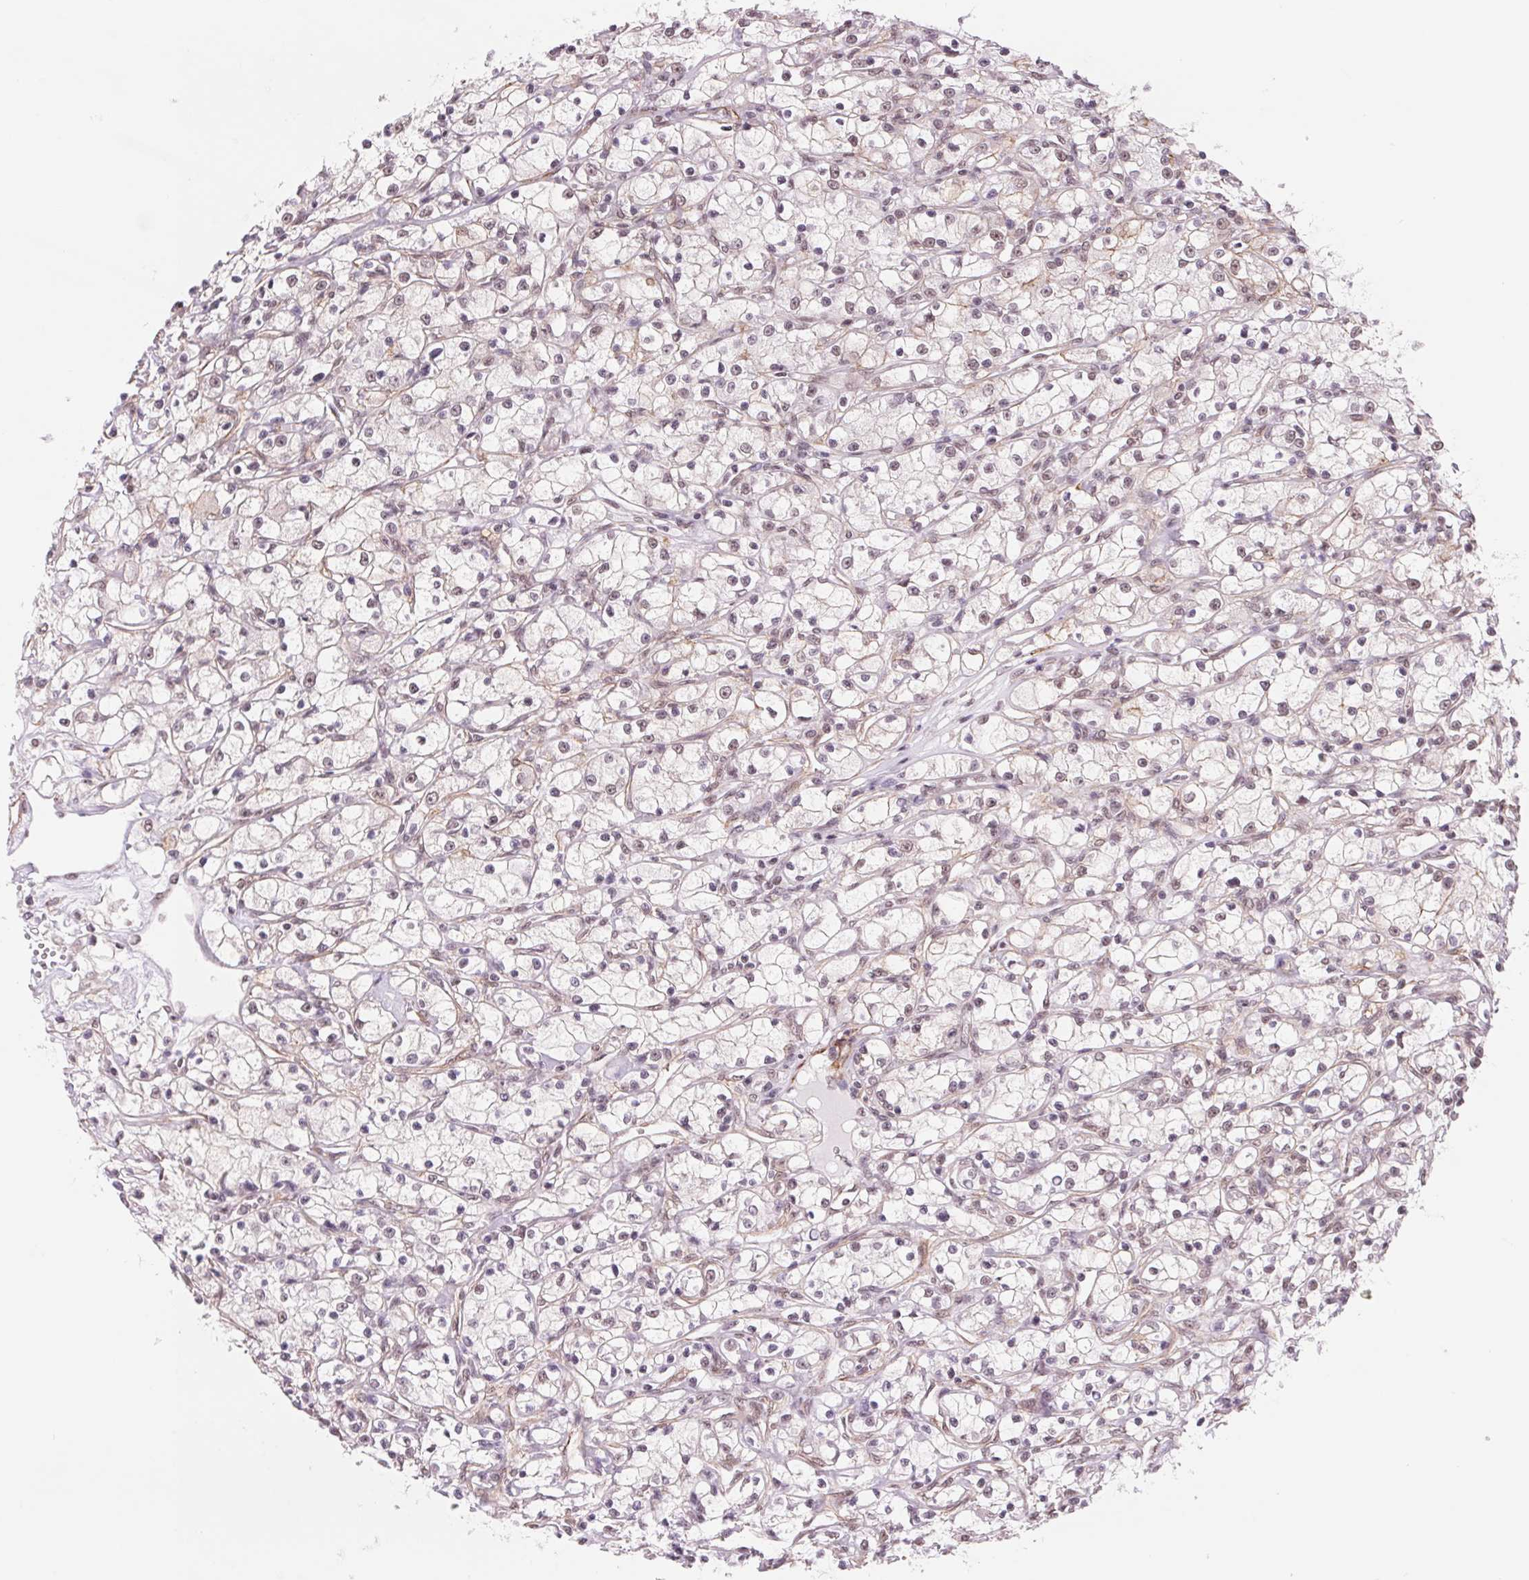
{"staining": {"intensity": "weak", "quantity": "25%-75%", "location": "nuclear"}, "tissue": "renal cancer", "cell_type": "Tumor cells", "image_type": "cancer", "snomed": [{"axis": "morphology", "description": "Adenocarcinoma, NOS"}, {"axis": "topography", "description": "Kidney"}], "caption": "High-magnification brightfield microscopy of renal adenocarcinoma stained with DAB (3,3'-diaminobenzidine) (brown) and counterstained with hematoxylin (blue). tumor cells exhibit weak nuclear positivity is seen in approximately25%-75% of cells. The staining is performed using DAB brown chromogen to label protein expression. The nuclei are counter-stained blue using hematoxylin.", "gene": "BCAT1", "patient": {"sex": "female", "age": 59}}